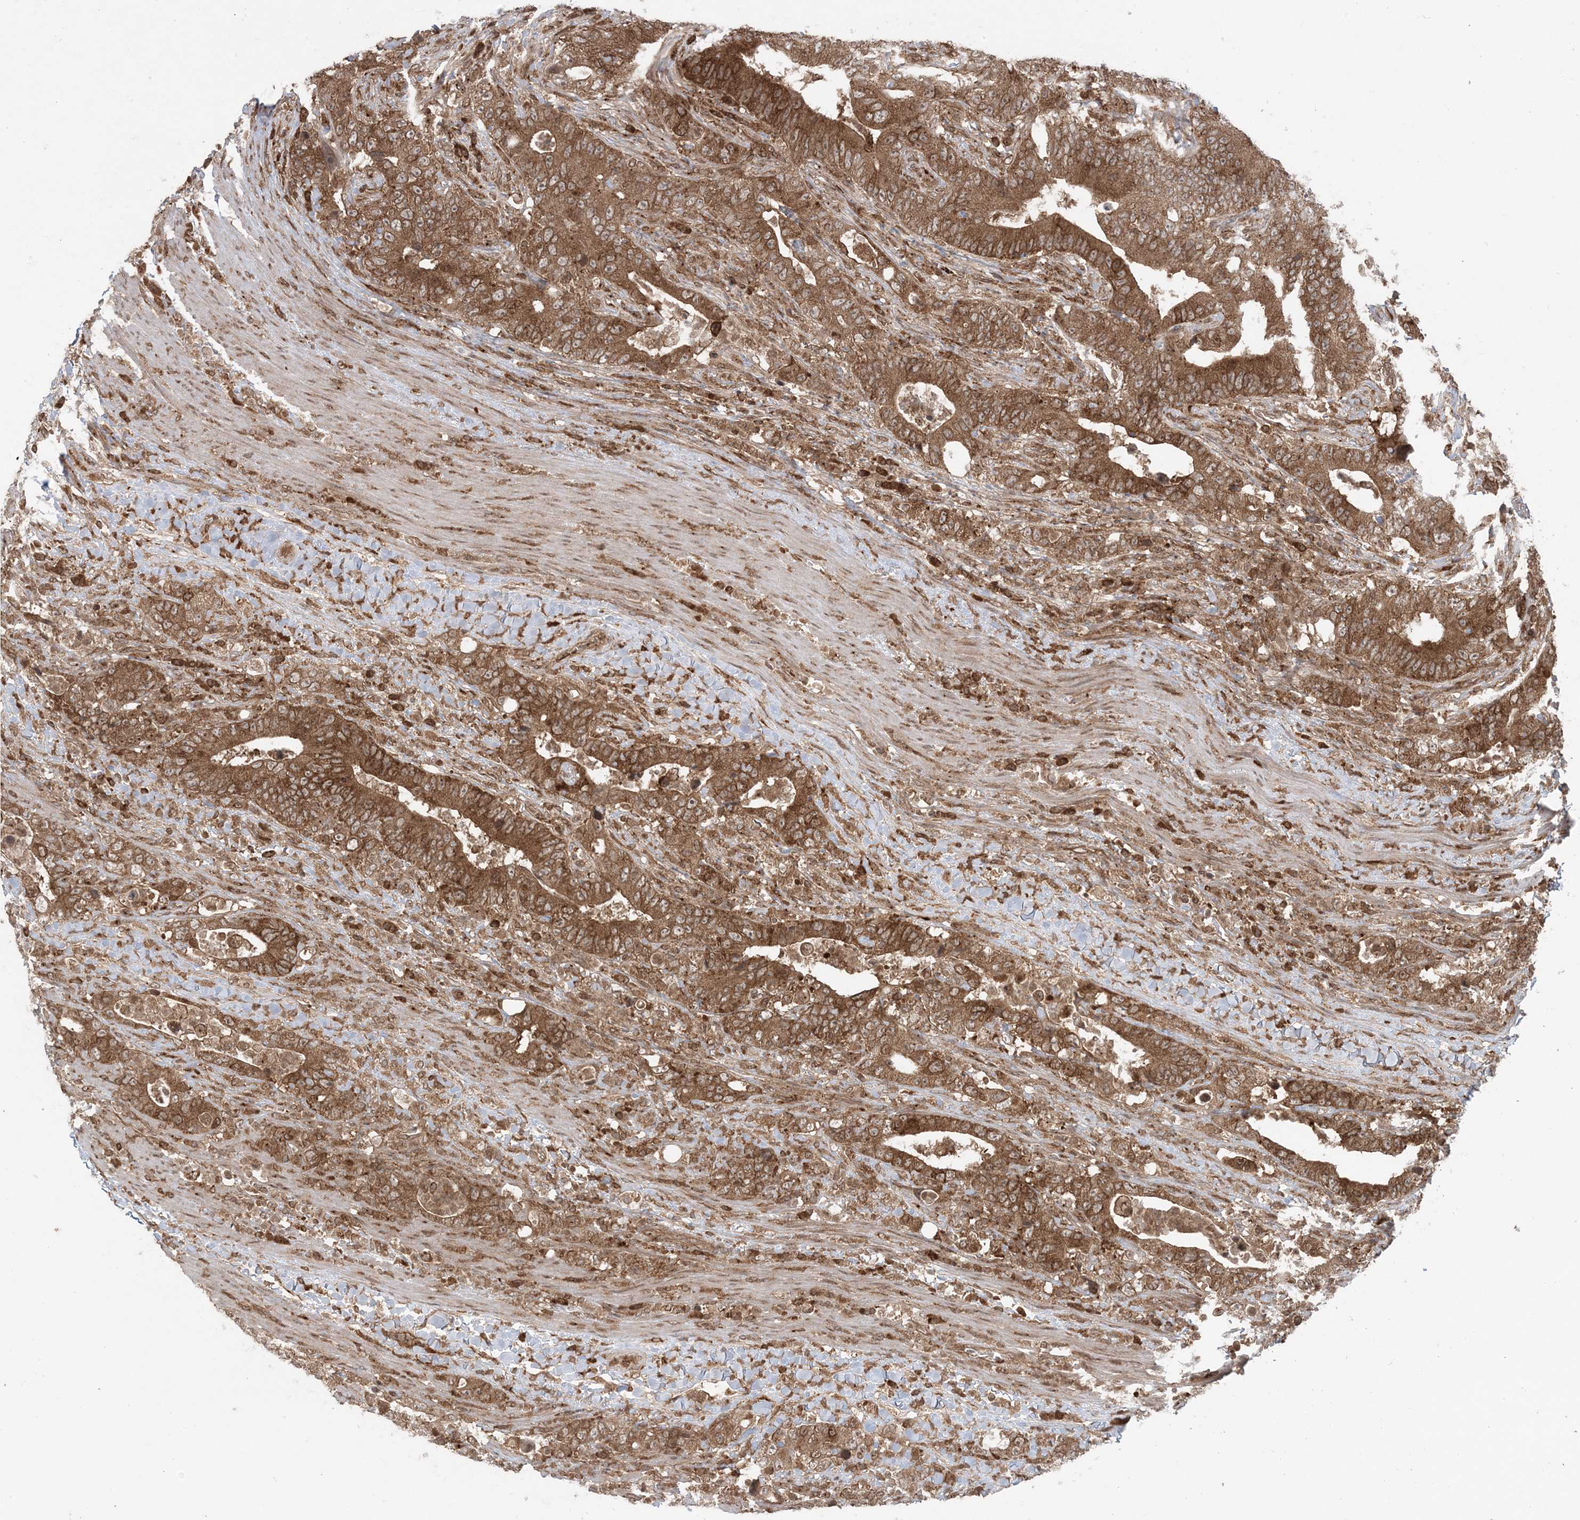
{"staining": {"intensity": "moderate", "quantity": ">75%", "location": "cytoplasmic/membranous"}, "tissue": "colorectal cancer", "cell_type": "Tumor cells", "image_type": "cancer", "snomed": [{"axis": "morphology", "description": "Adenocarcinoma, NOS"}, {"axis": "topography", "description": "Colon"}], "caption": "Moderate cytoplasmic/membranous positivity for a protein is present in about >75% of tumor cells of colorectal cancer using IHC.", "gene": "DDX19B", "patient": {"sex": "female", "age": 75}}